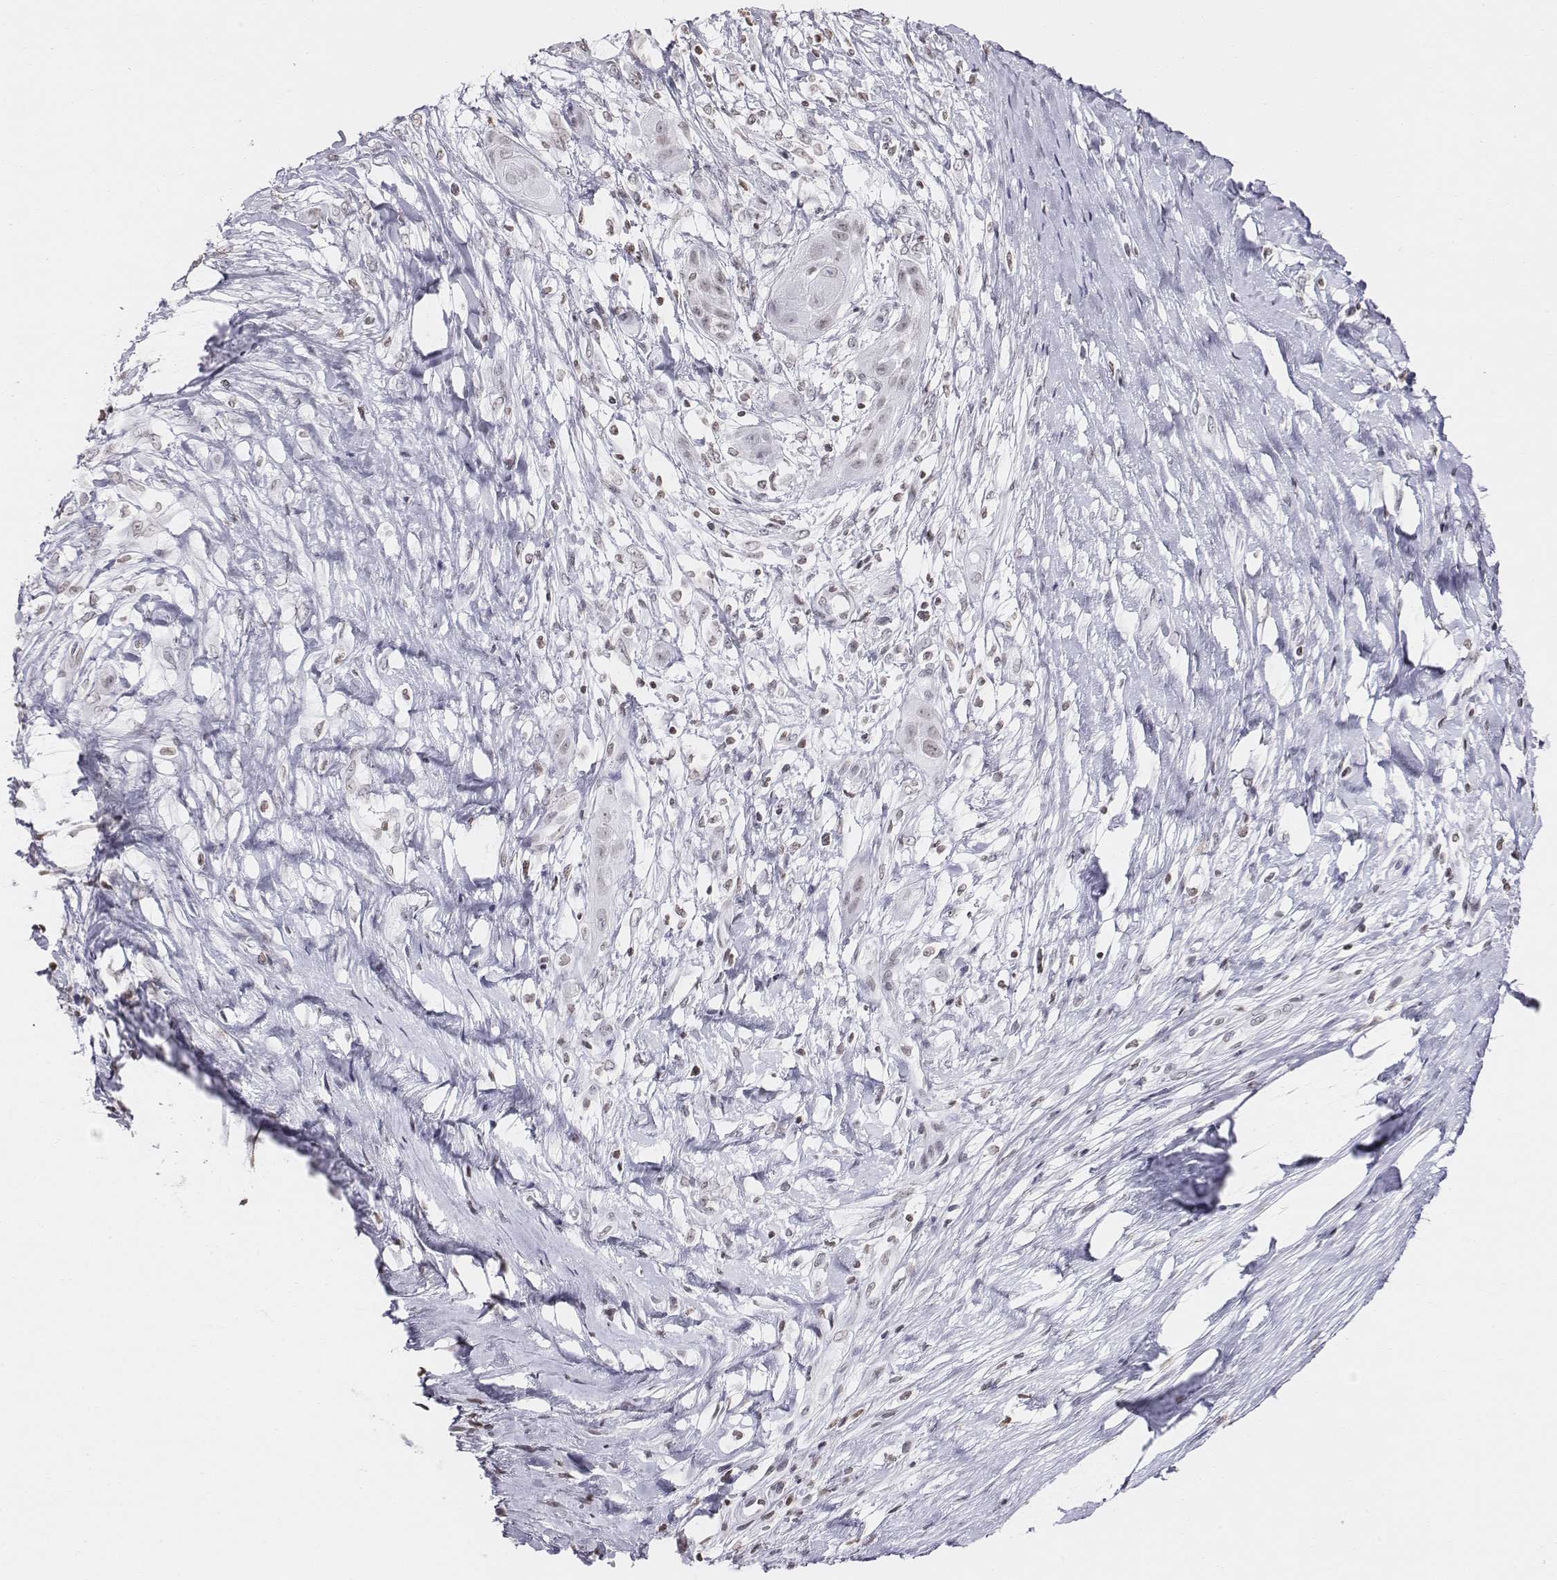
{"staining": {"intensity": "negative", "quantity": "none", "location": "none"}, "tissue": "skin cancer", "cell_type": "Tumor cells", "image_type": "cancer", "snomed": [{"axis": "morphology", "description": "Squamous cell carcinoma, NOS"}, {"axis": "topography", "description": "Skin"}], "caption": "DAB immunohistochemical staining of human skin squamous cell carcinoma displays no significant expression in tumor cells.", "gene": "BARHL1", "patient": {"sex": "male", "age": 62}}